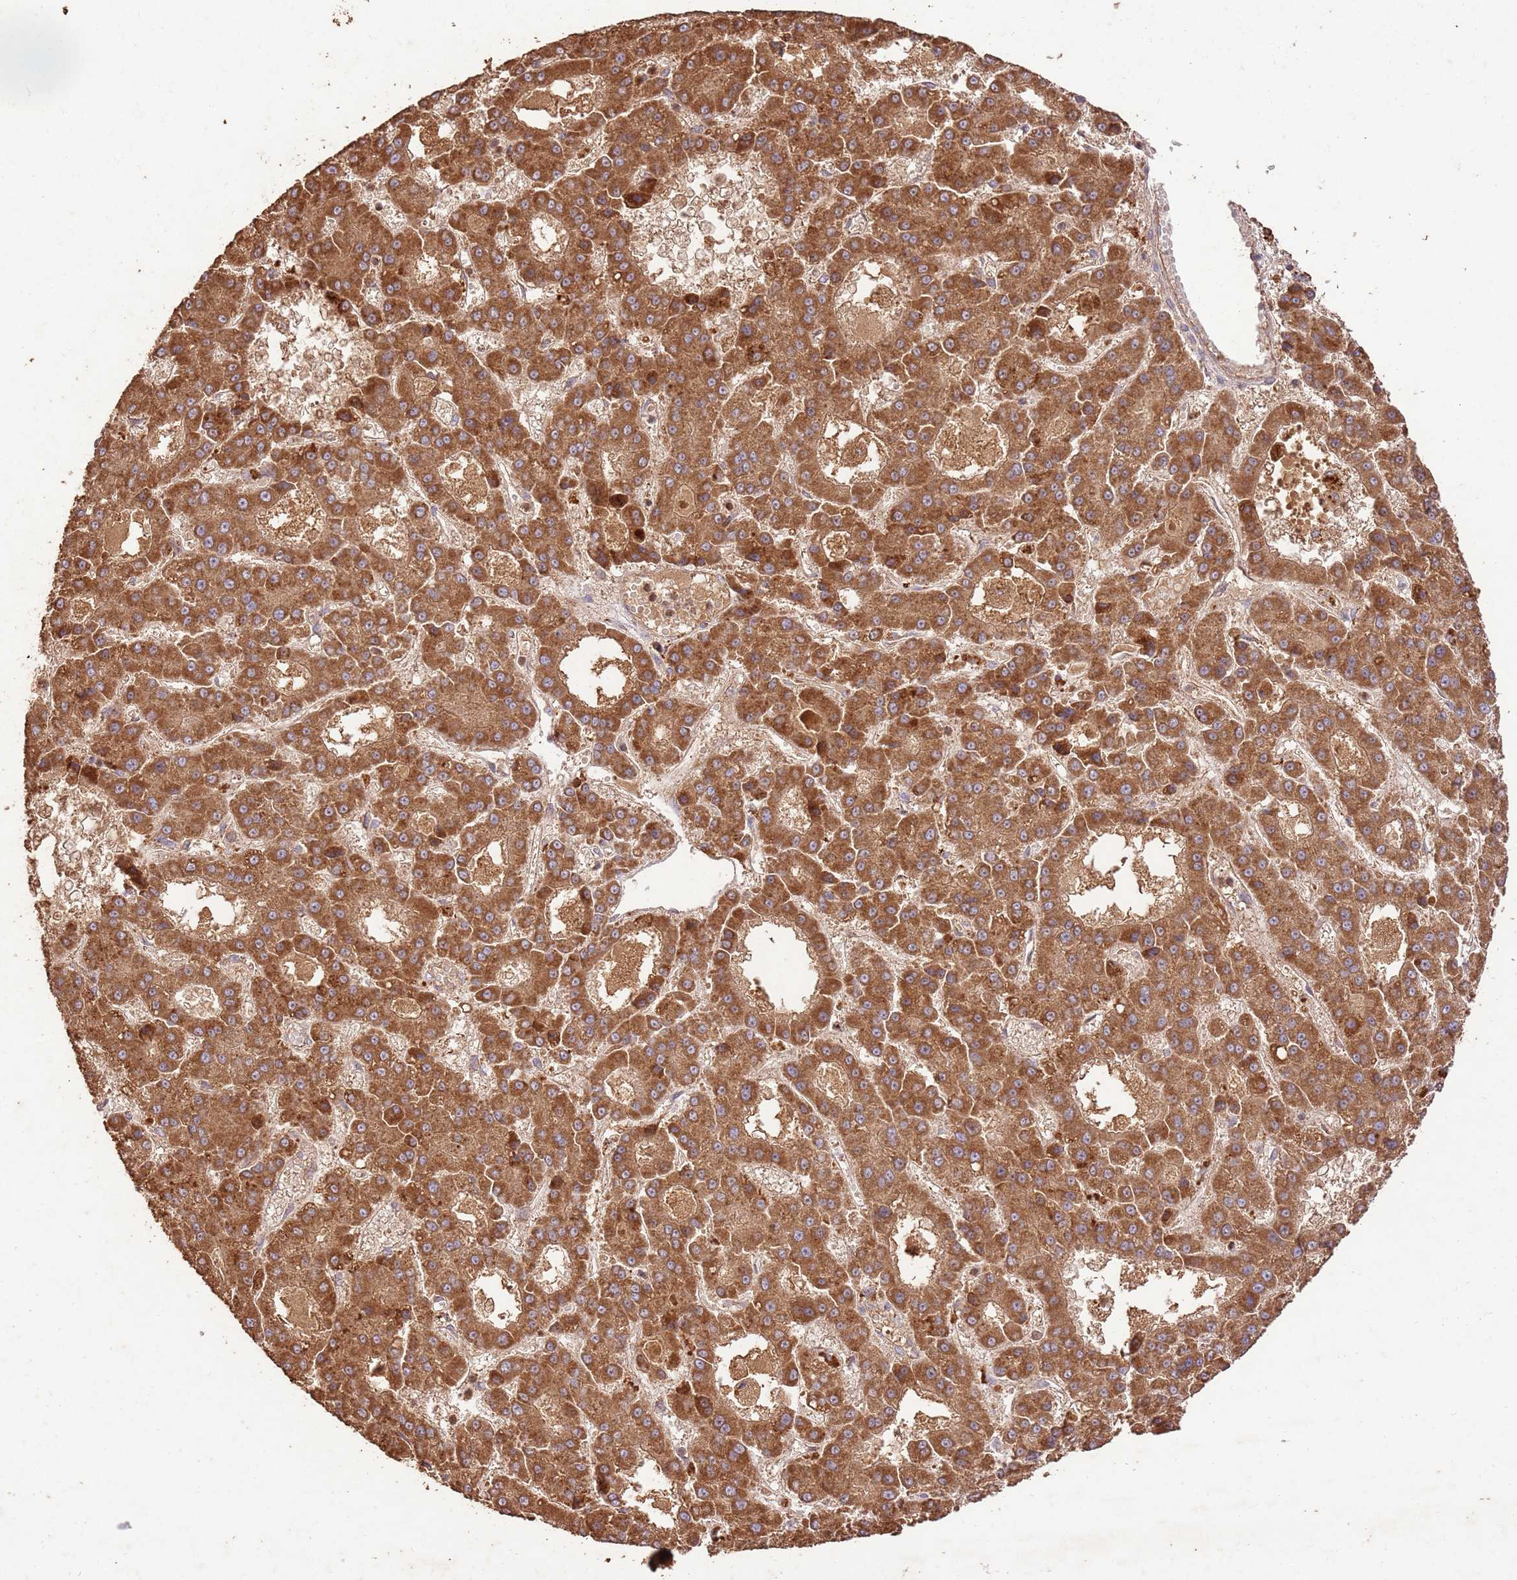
{"staining": {"intensity": "strong", "quantity": ">75%", "location": "cytoplasmic/membranous"}, "tissue": "liver cancer", "cell_type": "Tumor cells", "image_type": "cancer", "snomed": [{"axis": "morphology", "description": "Carcinoma, Hepatocellular, NOS"}, {"axis": "topography", "description": "Liver"}], "caption": "A brown stain shows strong cytoplasmic/membranous positivity of a protein in human liver cancer tumor cells.", "gene": "LRRC28", "patient": {"sex": "male", "age": 70}}